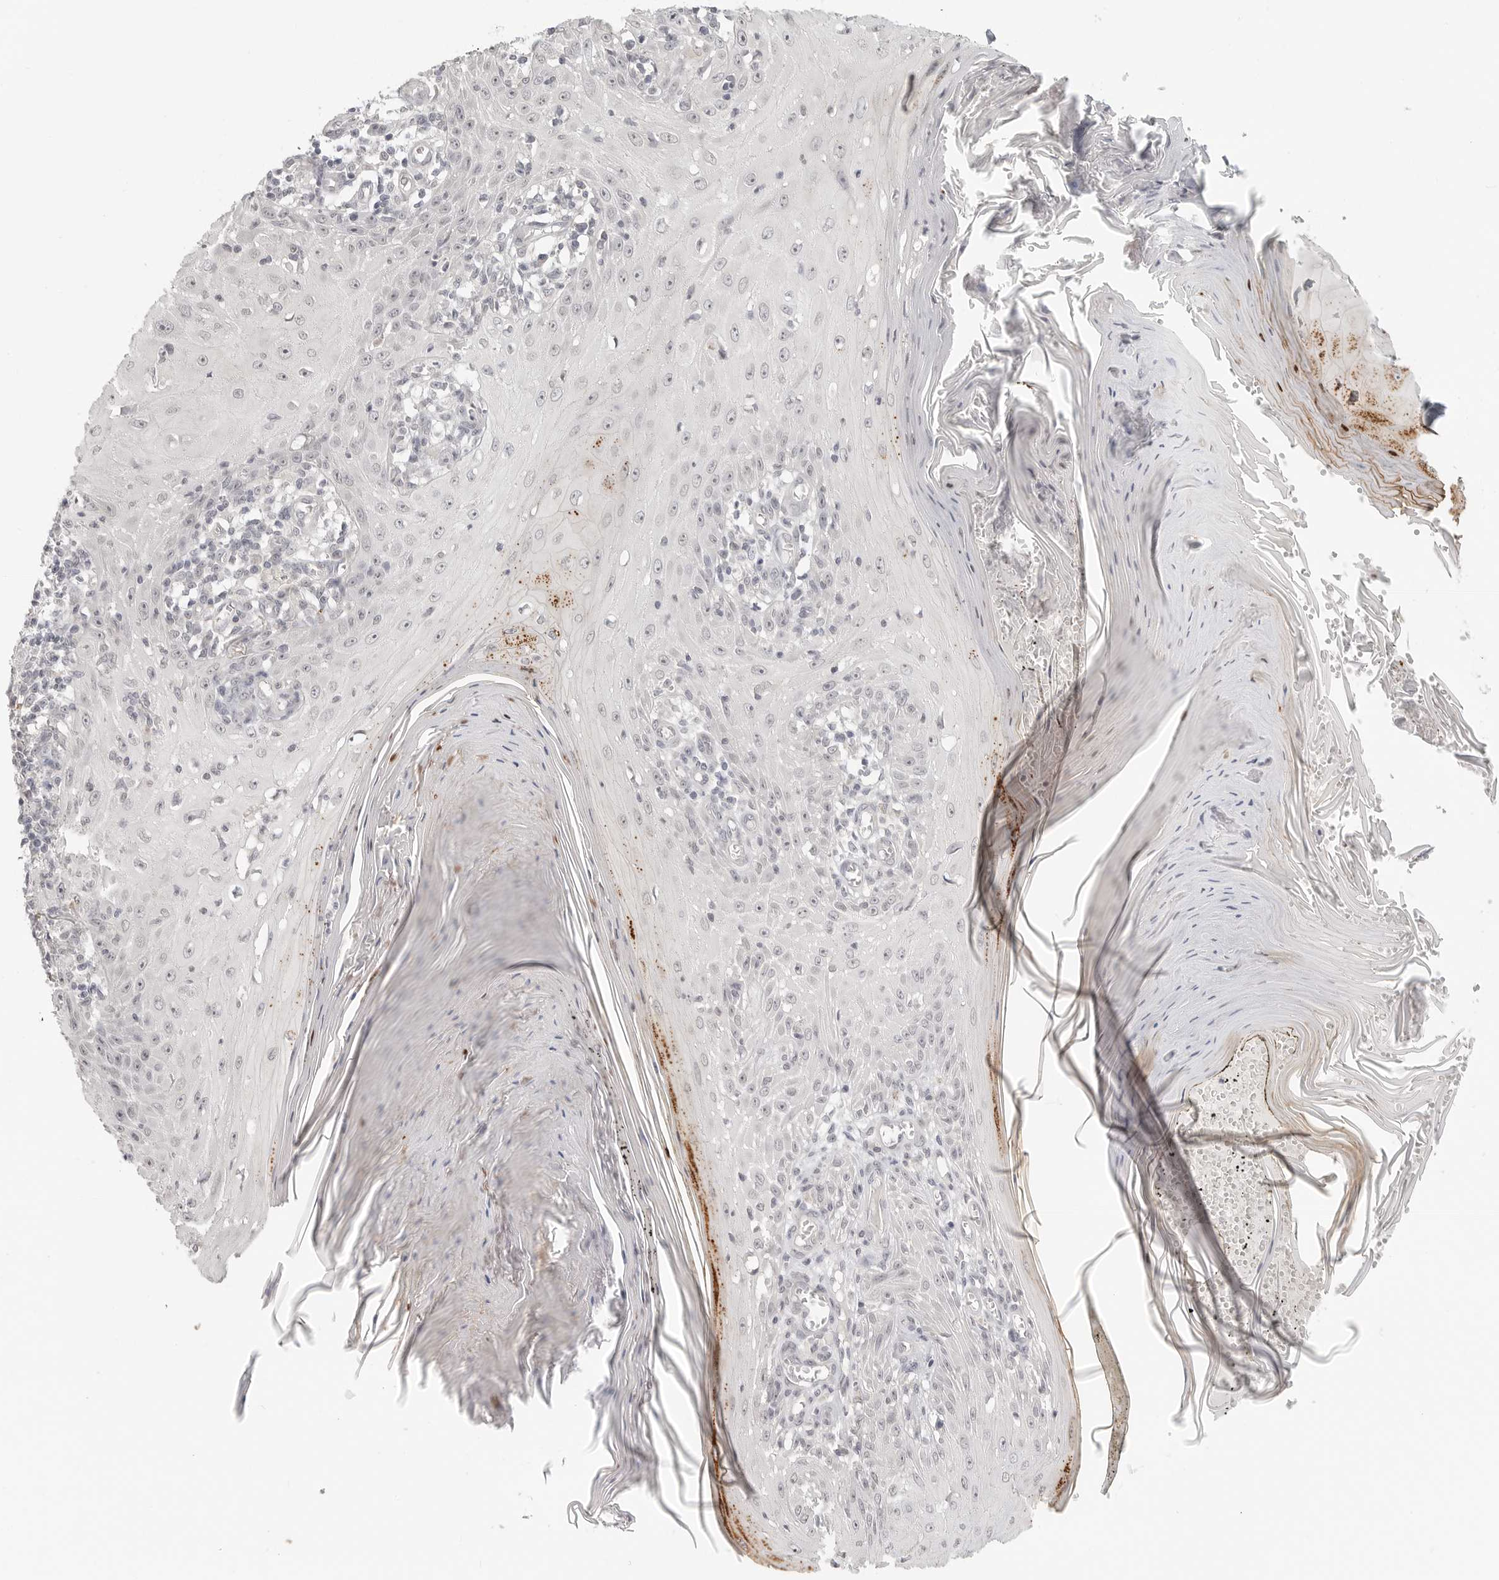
{"staining": {"intensity": "negative", "quantity": "none", "location": "none"}, "tissue": "skin cancer", "cell_type": "Tumor cells", "image_type": "cancer", "snomed": [{"axis": "morphology", "description": "Squamous cell carcinoma, NOS"}, {"axis": "topography", "description": "Skin"}], "caption": "Tumor cells show no significant expression in skin cancer (squamous cell carcinoma).", "gene": "KLK11", "patient": {"sex": "female", "age": 73}}